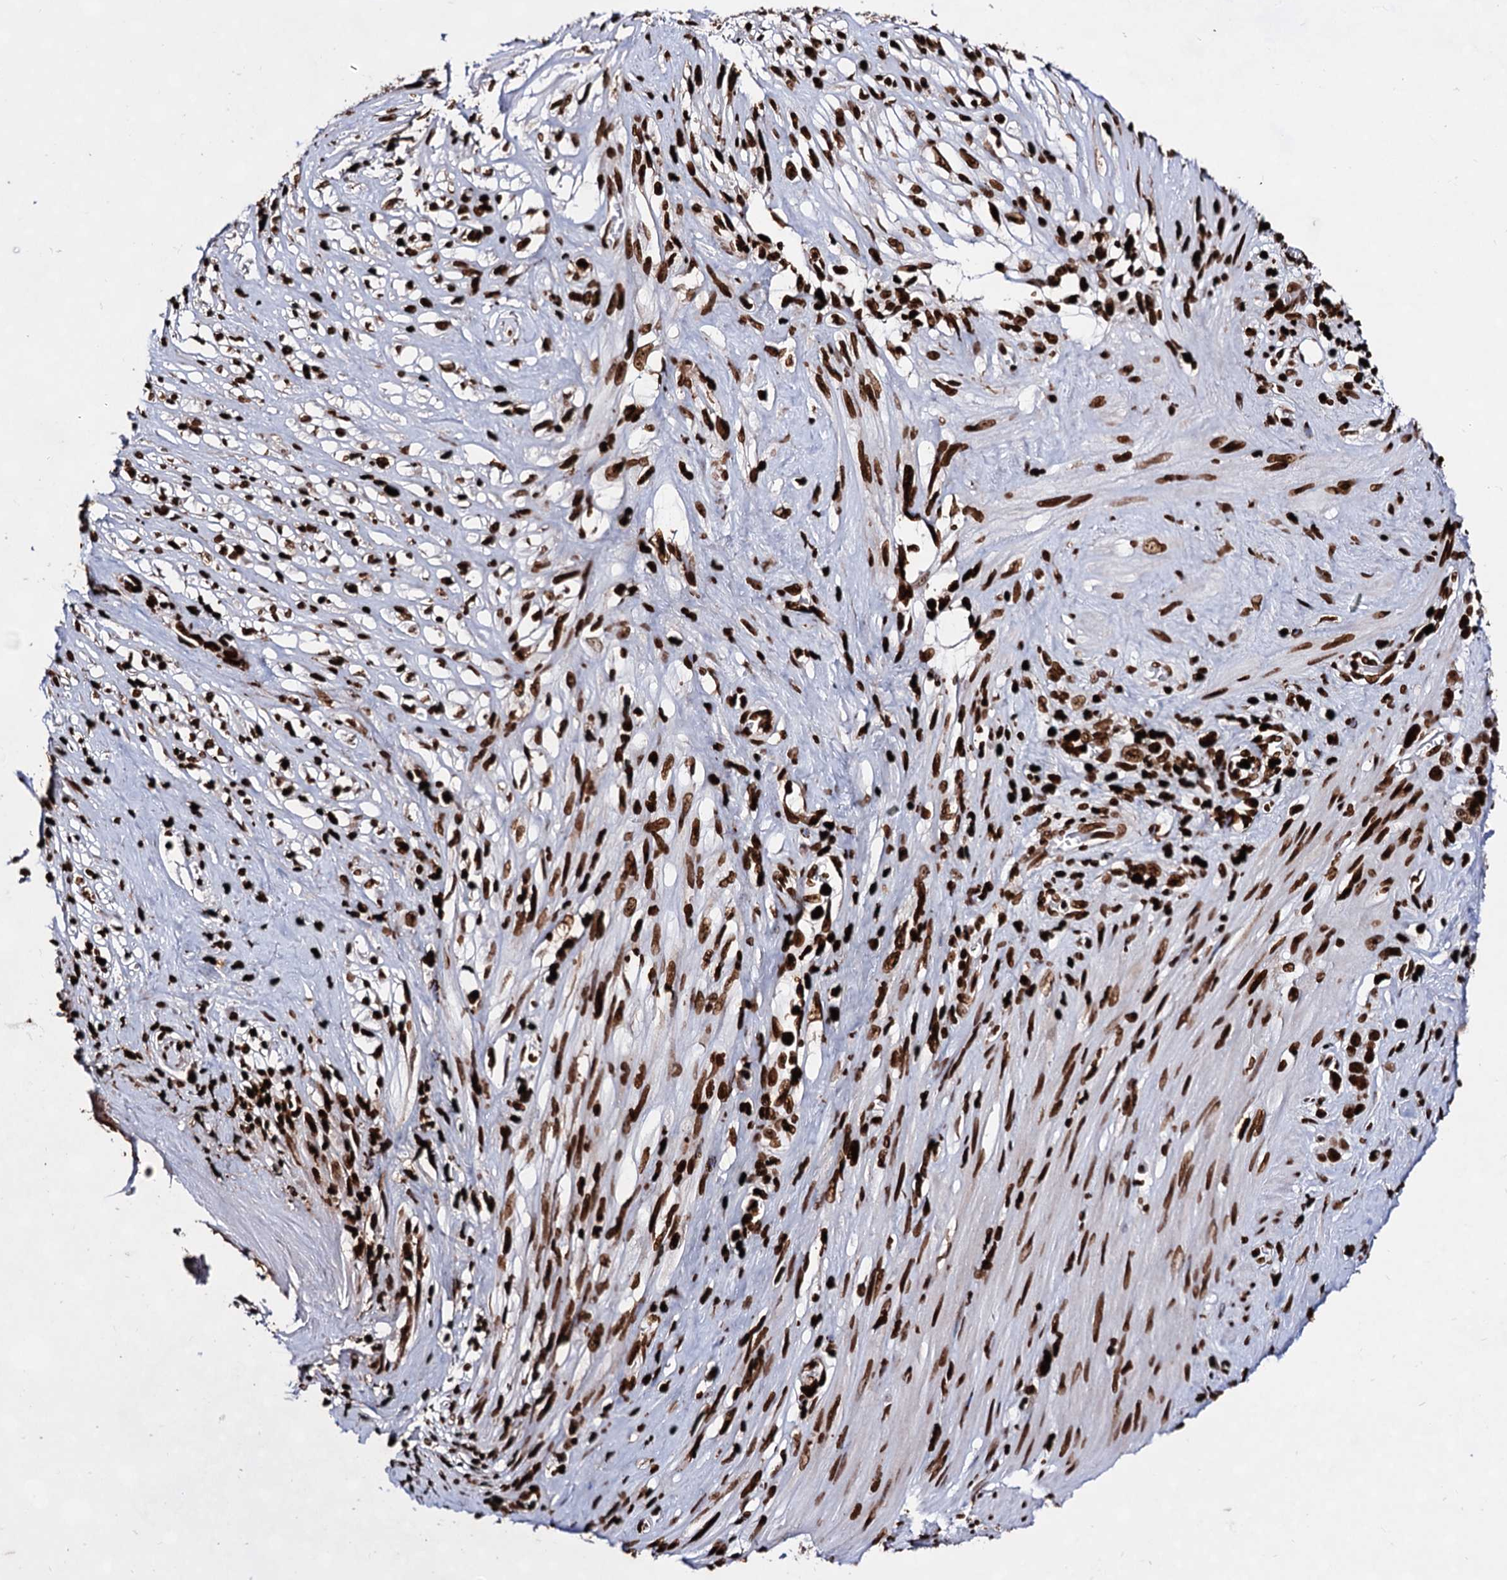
{"staining": {"intensity": "strong", "quantity": ">75%", "location": "nuclear"}, "tissue": "stomach cancer", "cell_type": "Tumor cells", "image_type": "cancer", "snomed": [{"axis": "morphology", "description": "Adenocarcinoma, NOS"}, {"axis": "morphology", "description": "Adenocarcinoma, High grade"}, {"axis": "topography", "description": "Stomach, upper"}, {"axis": "topography", "description": "Stomach, lower"}], "caption": "A brown stain highlights strong nuclear positivity of a protein in human stomach high-grade adenocarcinoma tumor cells. (DAB (3,3'-diaminobenzidine) IHC, brown staining for protein, blue staining for nuclei).", "gene": "HMGB2", "patient": {"sex": "female", "age": 65}}